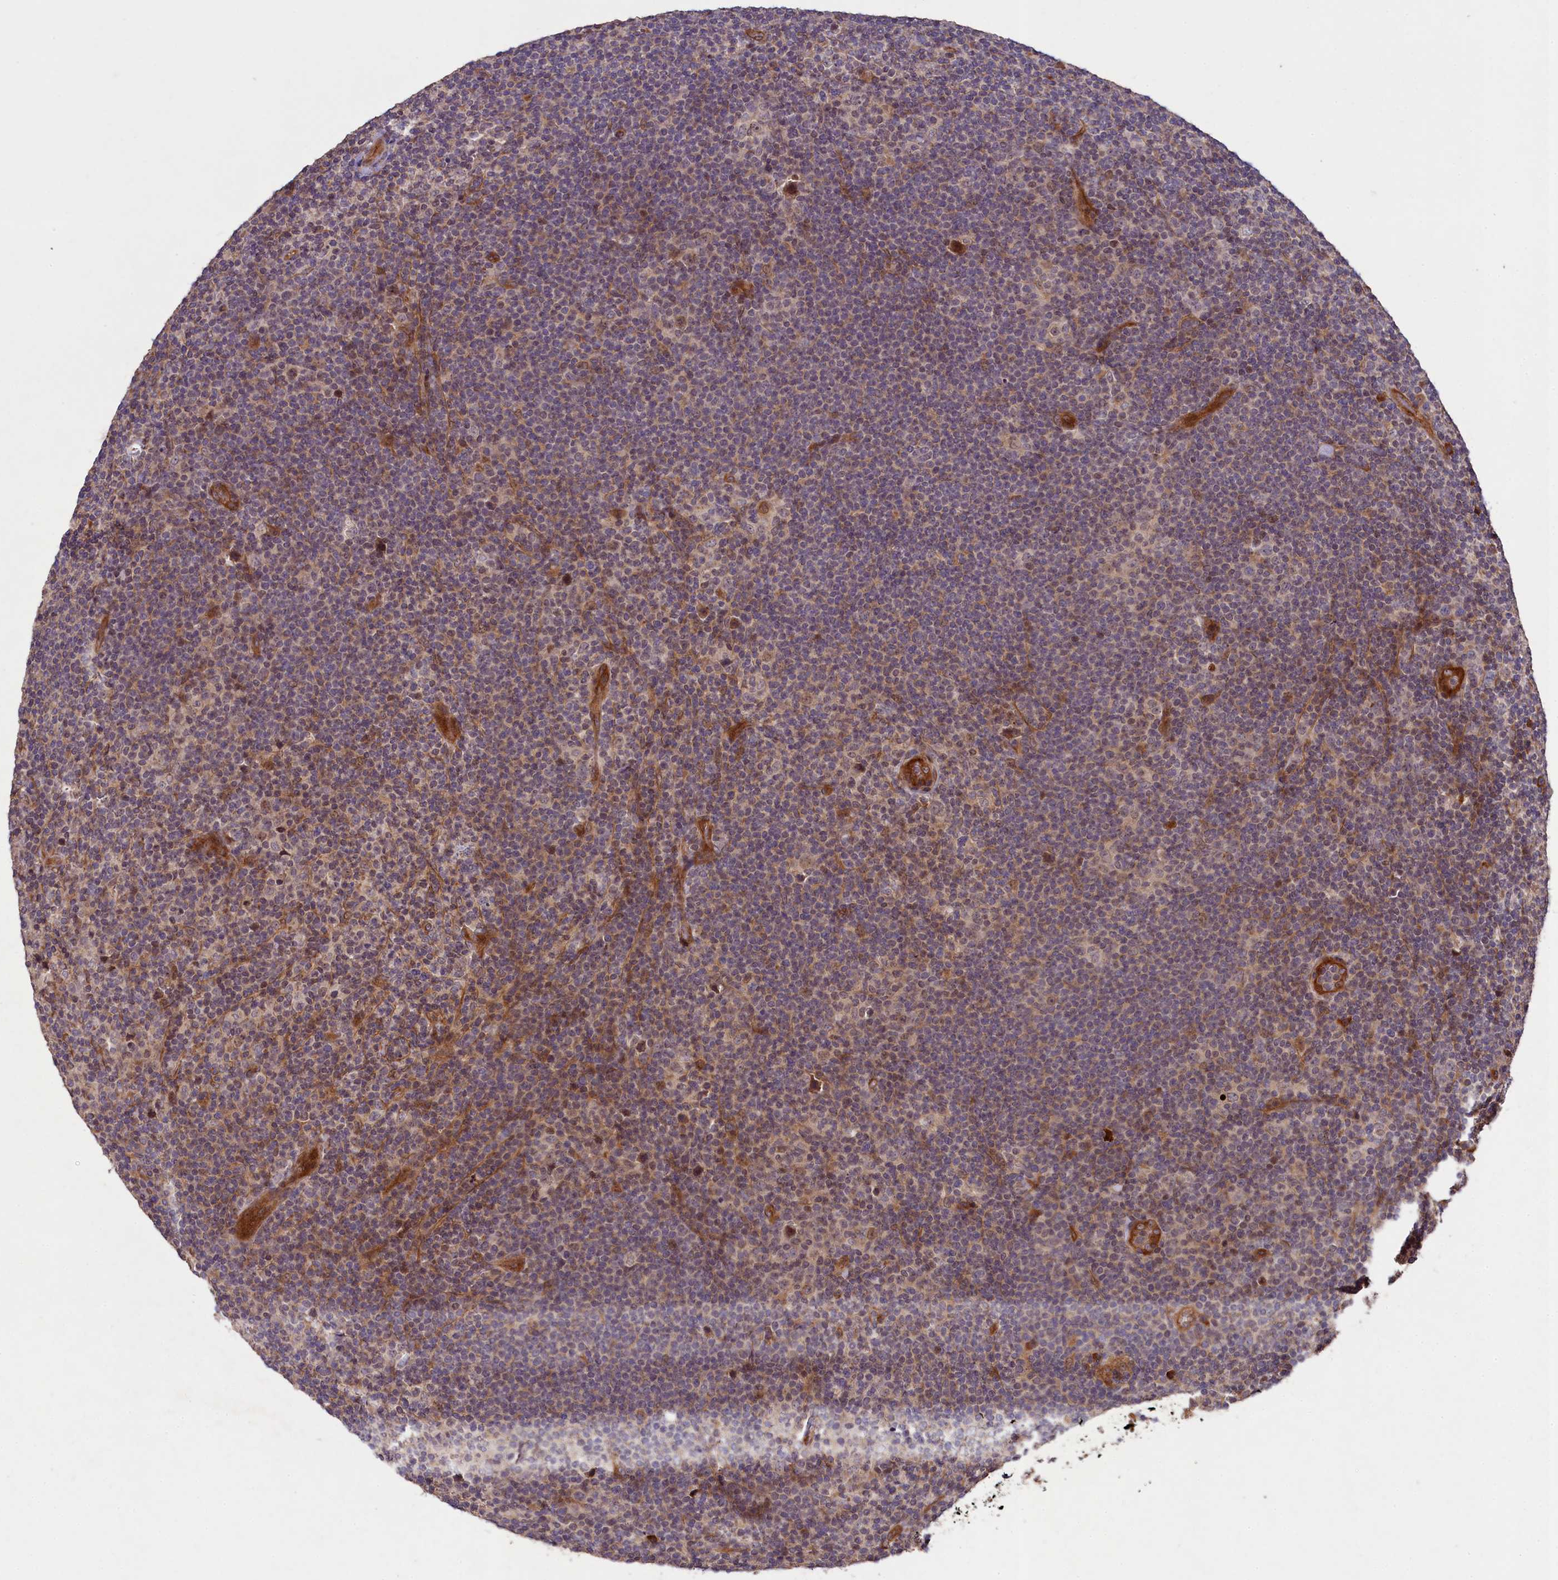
{"staining": {"intensity": "negative", "quantity": "none", "location": "none"}, "tissue": "lymphoma", "cell_type": "Tumor cells", "image_type": "cancer", "snomed": [{"axis": "morphology", "description": "Hodgkin's disease, NOS"}, {"axis": "topography", "description": "Lymph node"}], "caption": "Tumor cells show no significant protein expression in lymphoma.", "gene": "CCDC102A", "patient": {"sex": "female", "age": 57}}